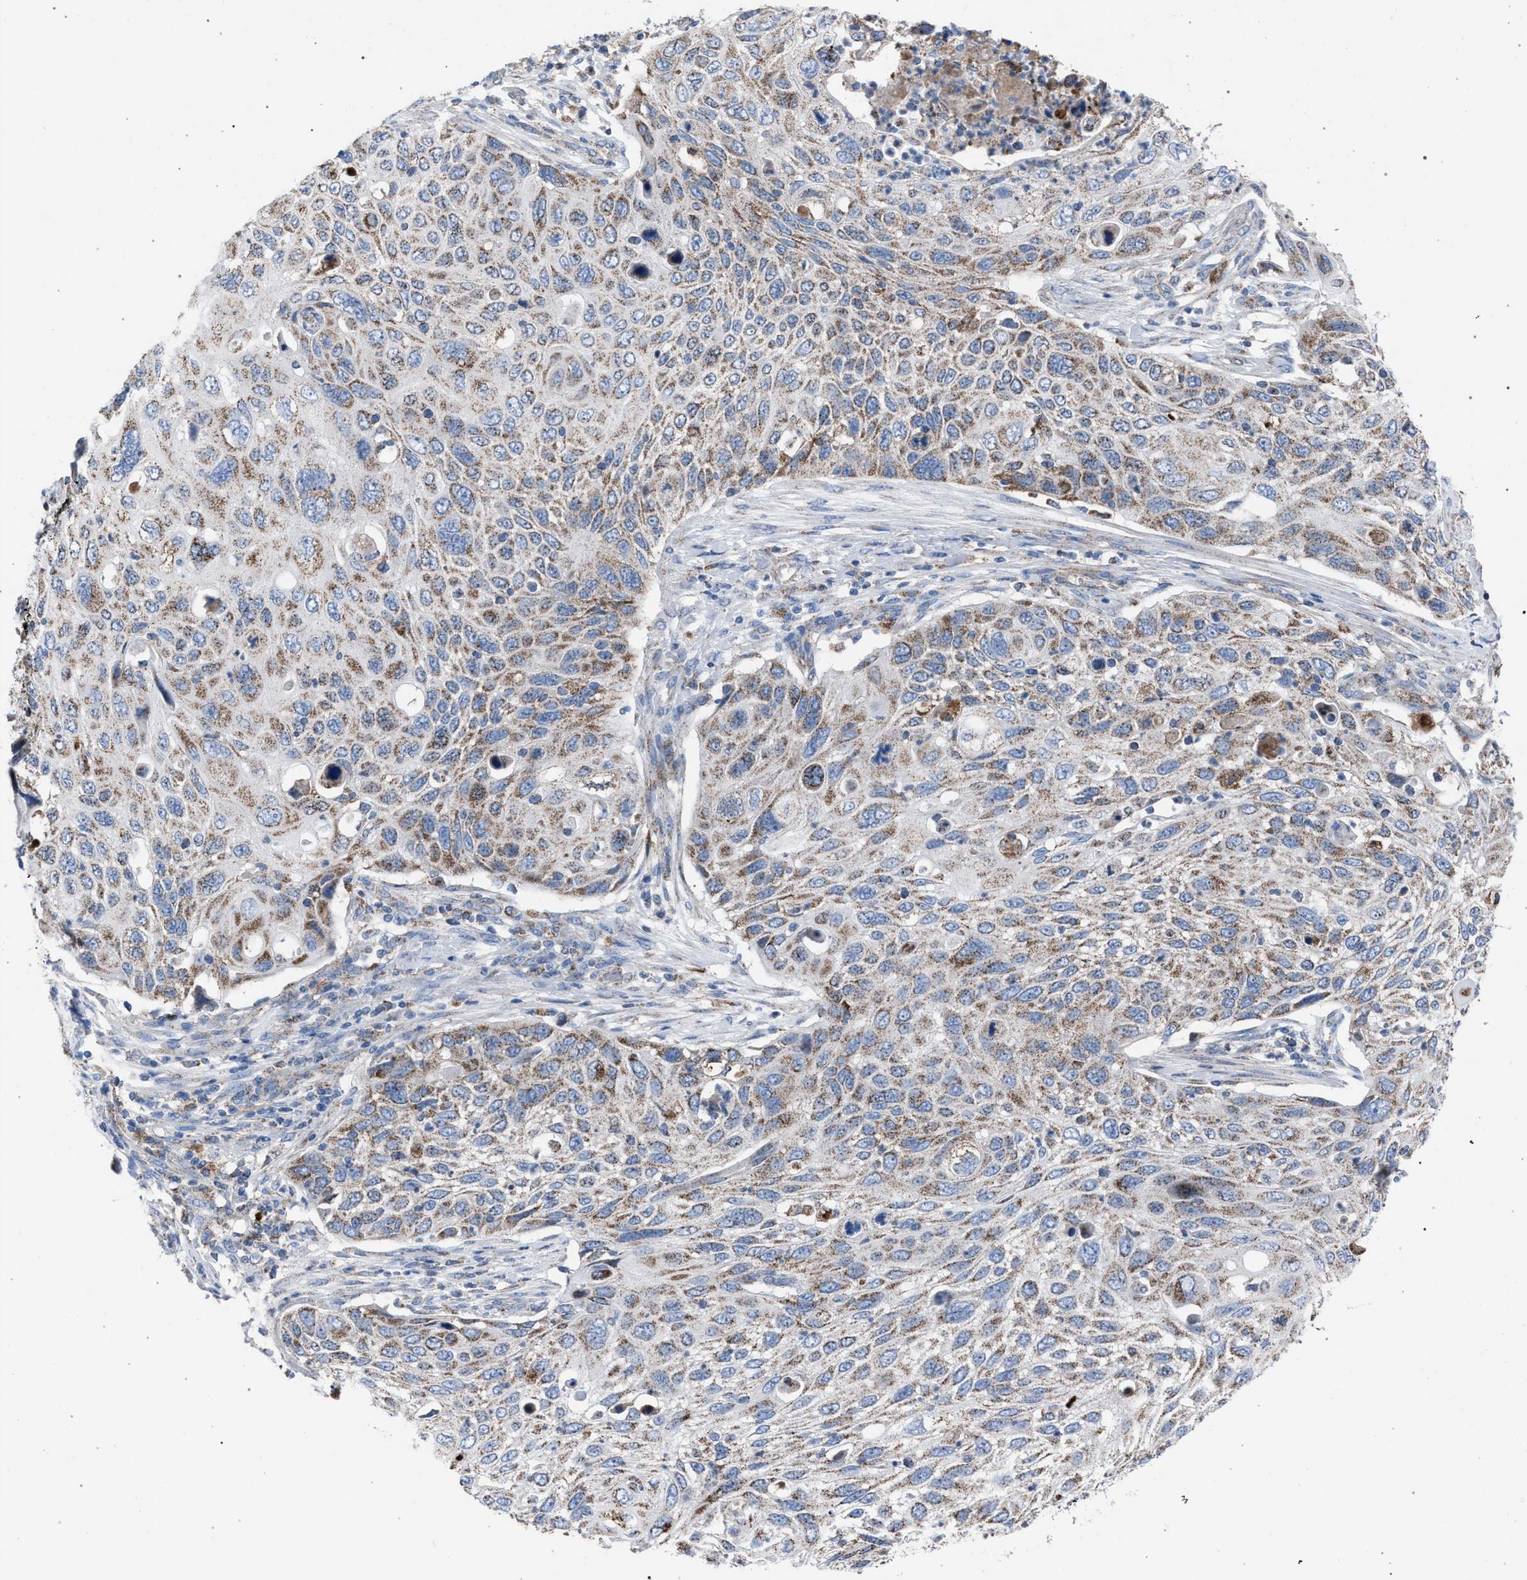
{"staining": {"intensity": "weak", "quantity": ">75%", "location": "cytoplasmic/membranous"}, "tissue": "cervical cancer", "cell_type": "Tumor cells", "image_type": "cancer", "snomed": [{"axis": "morphology", "description": "Squamous cell carcinoma, NOS"}, {"axis": "topography", "description": "Cervix"}], "caption": "Immunohistochemical staining of human cervical squamous cell carcinoma demonstrates low levels of weak cytoplasmic/membranous protein expression in approximately >75% of tumor cells.", "gene": "HSD17B4", "patient": {"sex": "female", "age": 70}}